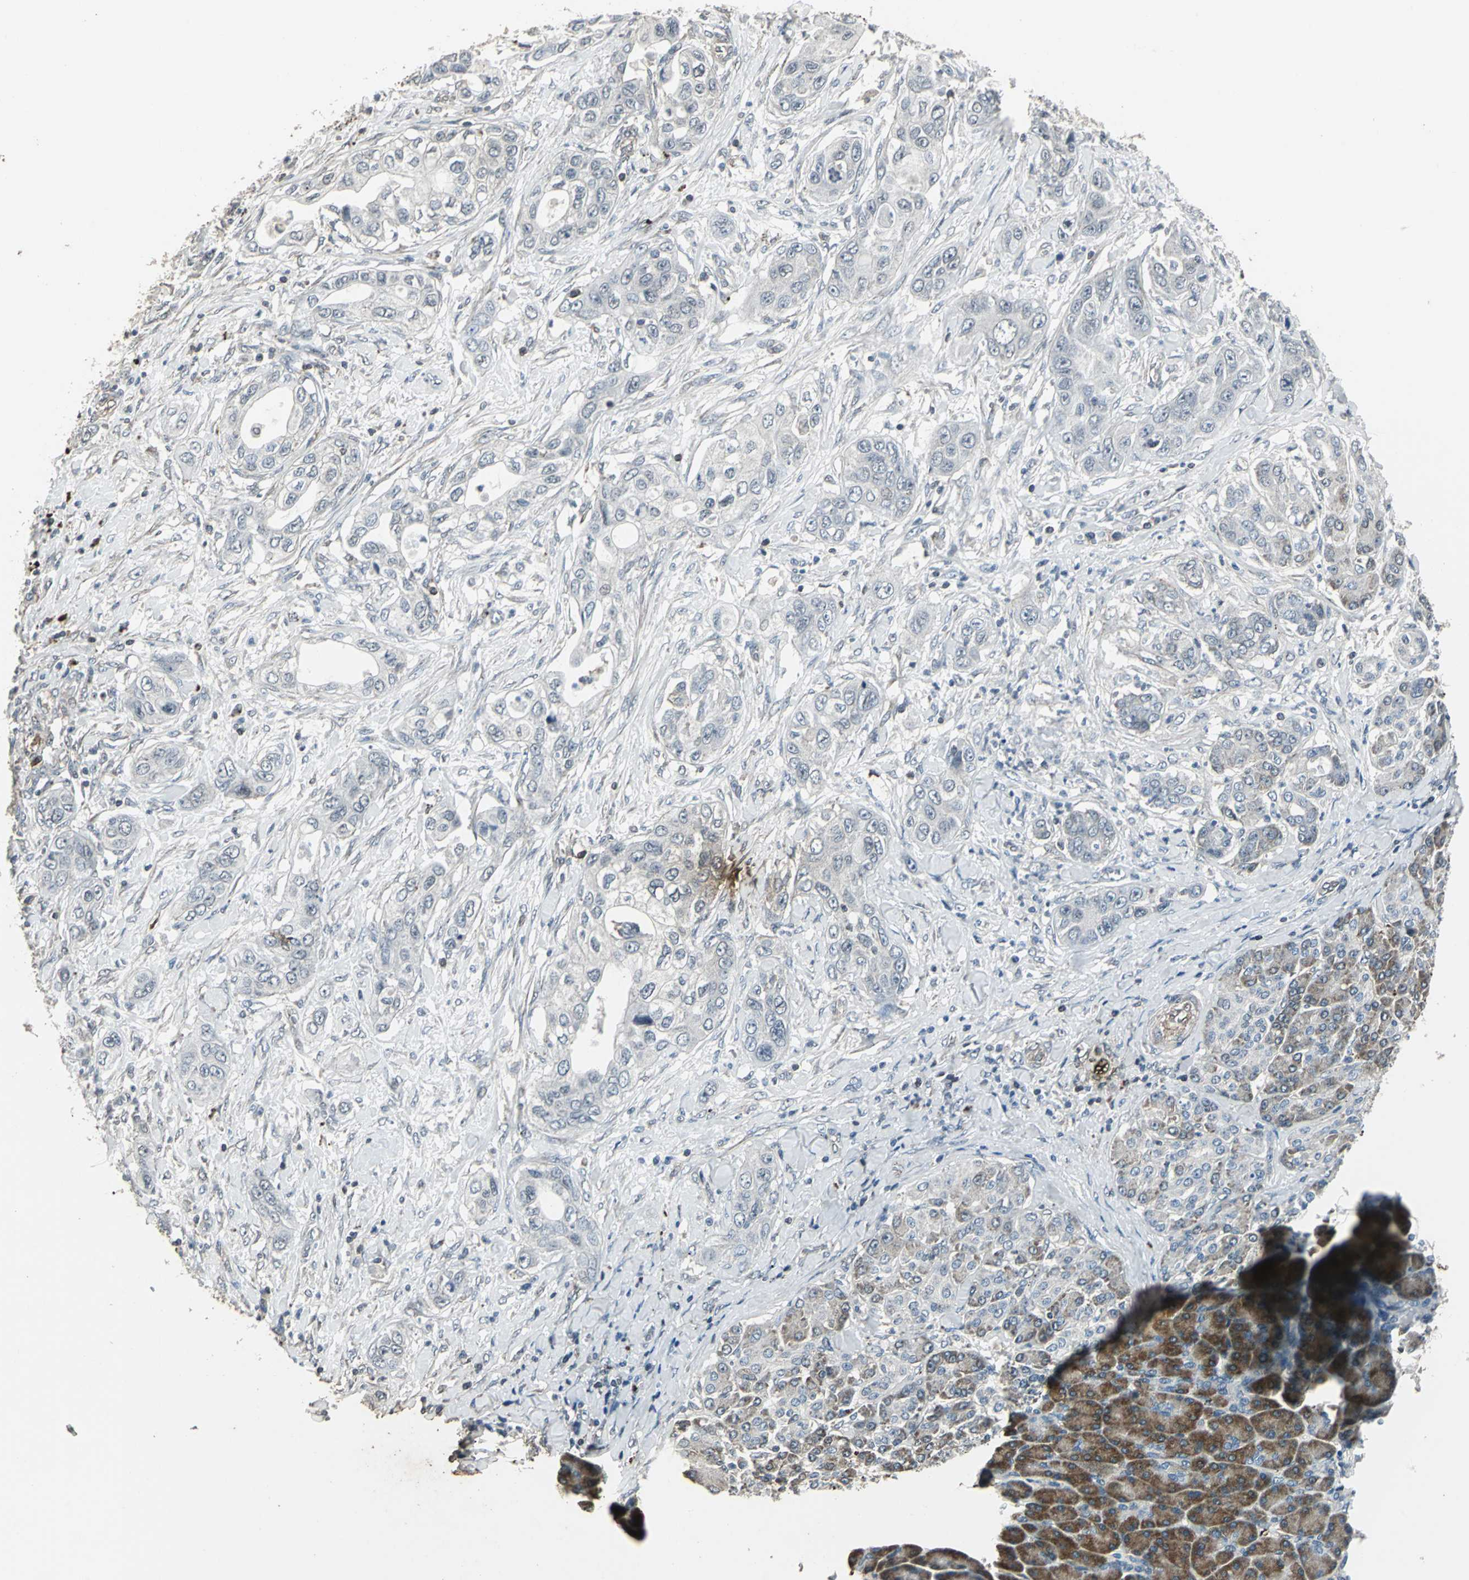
{"staining": {"intensity": "negative", "quantity": "none", "location": "none"}, "tissue": "pancreatic cancer", "cell_type": "Tumor cells", "image_type": "cancer", "snomed": [{"axis": "morphology", "description": "Adenocarcinoma, NOS"}, {"axis": "topography", "description": "Pancreas"}], "caption": "There is no significant expression in tumor cells of pancreatic cancer (adenocarcinoma).", "gene": "DNAJB4", "patient": {"sex": "female", "age": 70}}